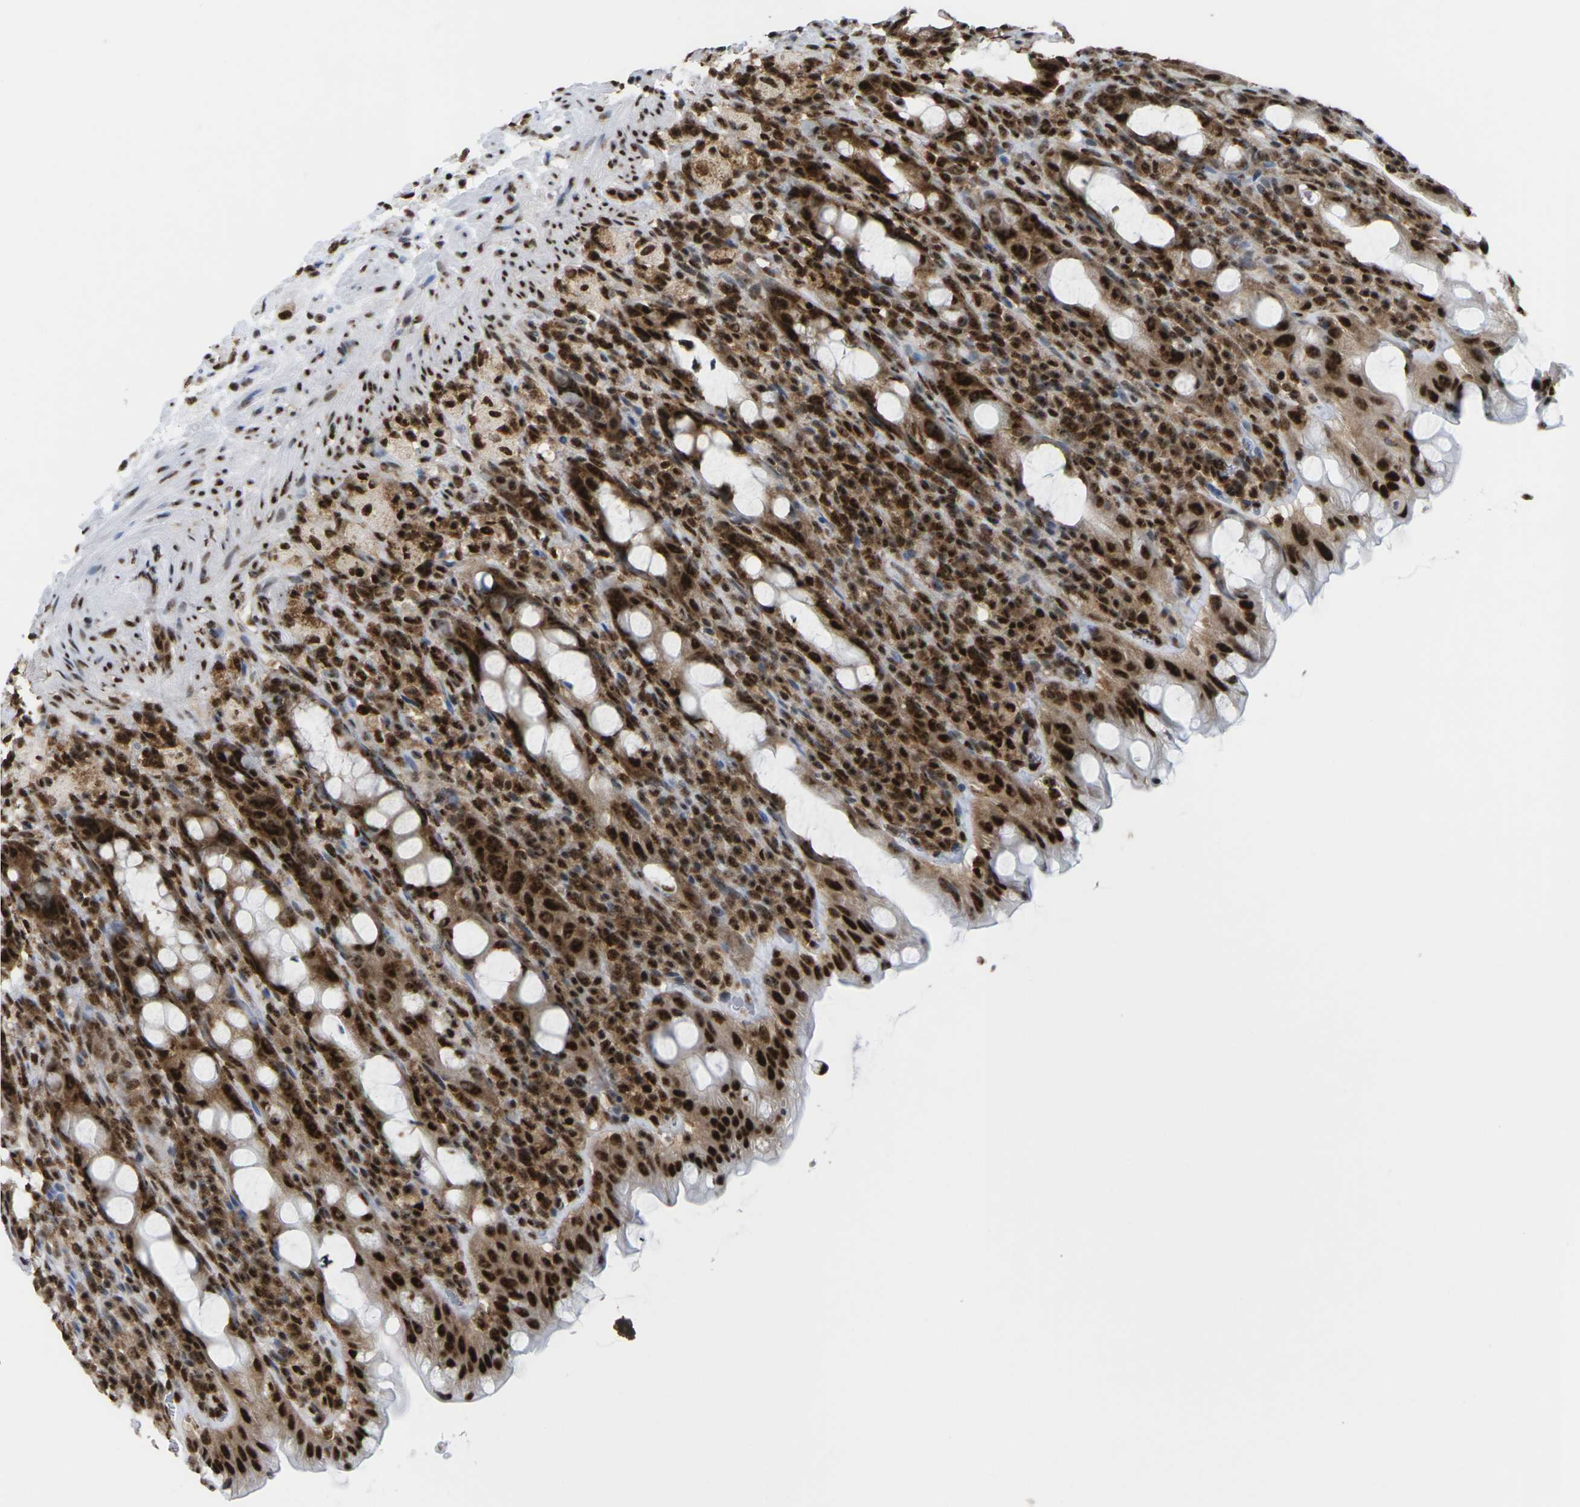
{"staining": {"intensity": "strong", "quantity": ">75%", "location": "cytoplasmic/membranous,nuclear"}, "tissue": "rectum", "cell_type": "Glandular cells", "image_type": "normal", "snomed": [{"axis": "morphology", "description": "Normal tissue, NOS"}, {"axis": "topography", "description": "Rectum"}], "caption": "Immunohistochemical staining of unremarkable human rectum exhibits high levels of strong cytoplasmic/membranous,nuclear expression in about >75% of glandular cells.", "gene": "MAGOH", "patient": {"sex": "male", "age": 44}}